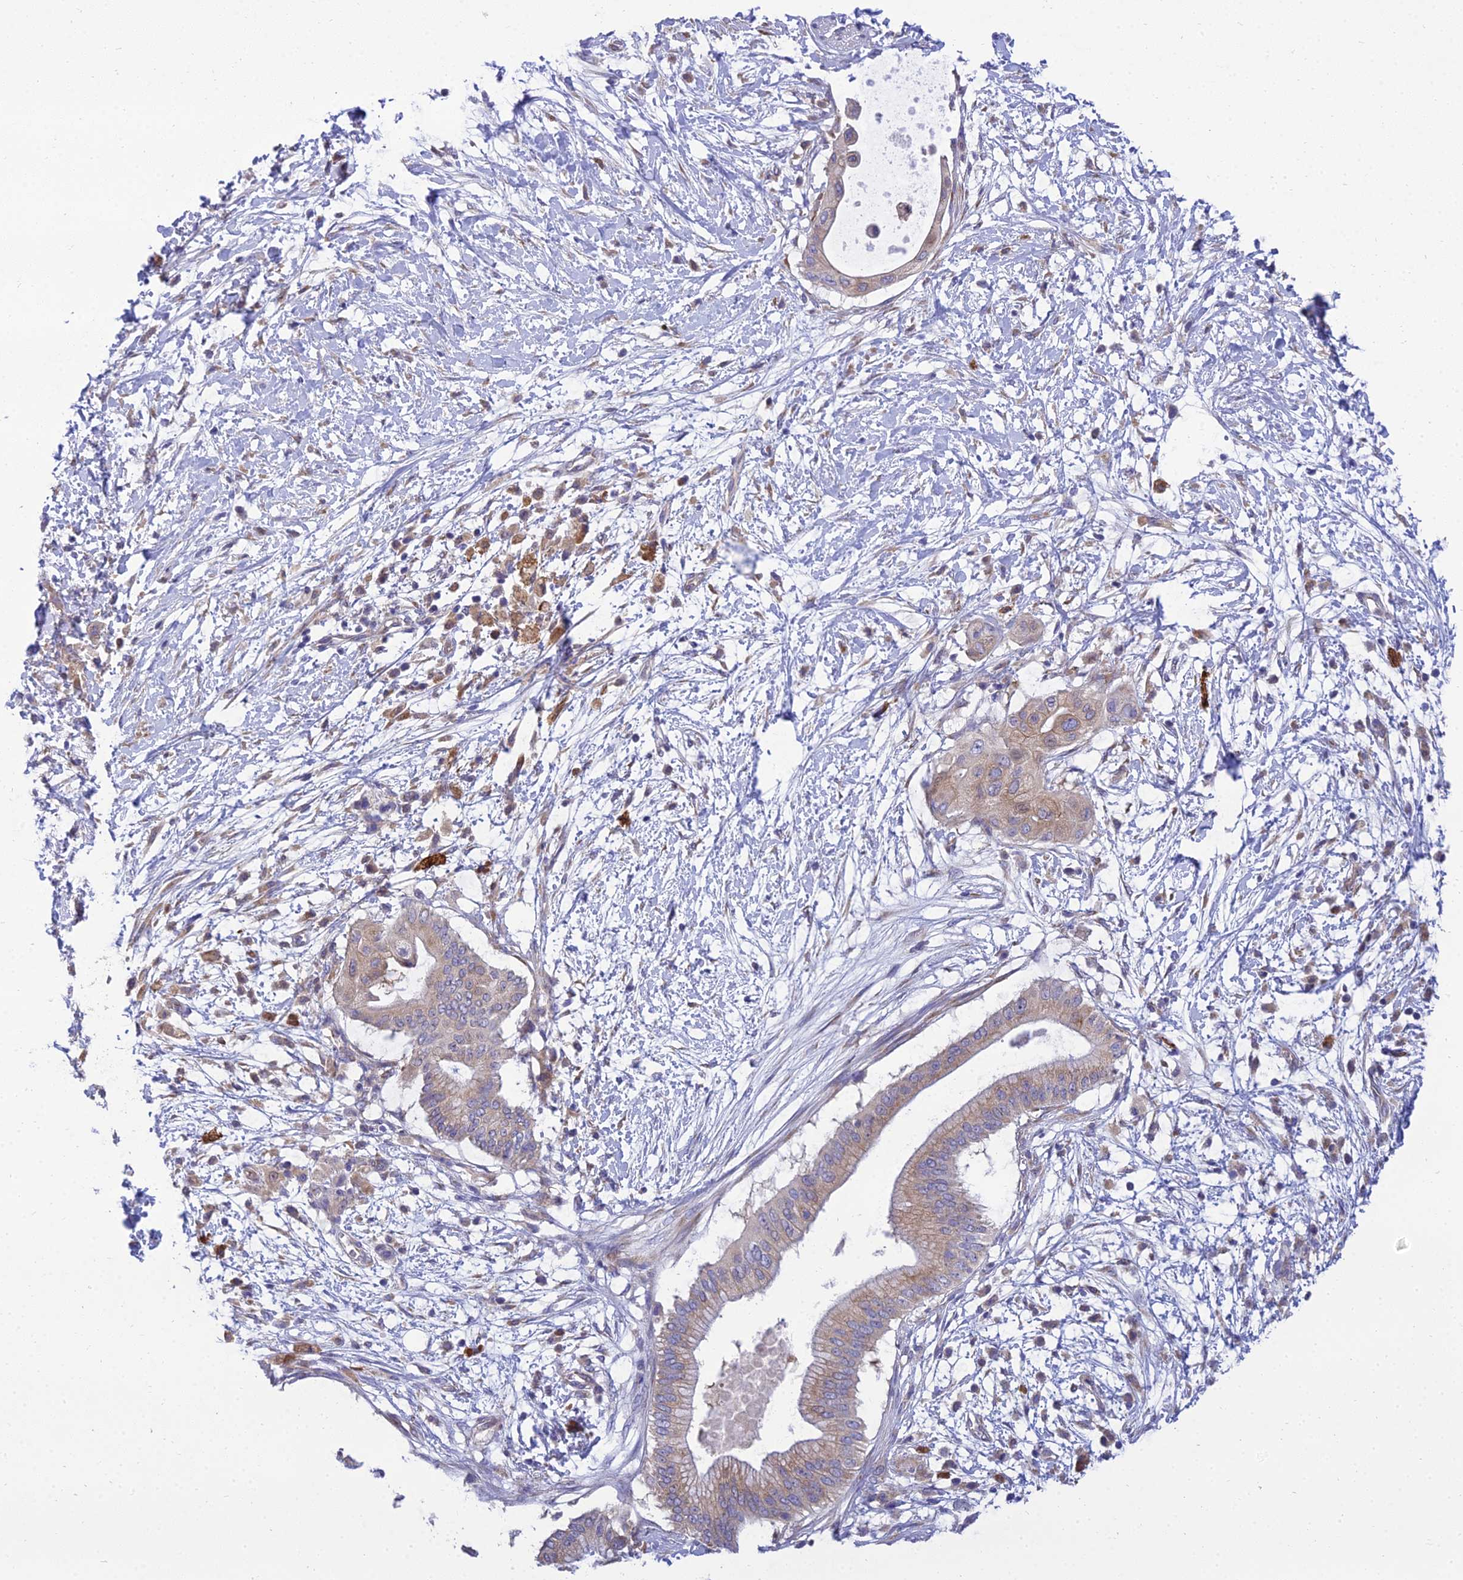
{"staining": {"intensity": "weak", "quantity": "25%-75%", "location": "cytoplasmic/membranous"}, "tissue": "pancreatic cancer", "cell_type": "Tumor cells", "image_type": "cancer", "snomed": [{"axis": "morphology", "description": "Adenocarcinoma, NOS"}, {"axis": "topography", "description": "Pancreas"}], "caption": "High-power microscopy captured an immunohistochemistry histopathology image of pancreatic adenocarcinoma, revealing weak cytoplasmic/membranous staining in approximately 25%-75% of tumor cells.", "gene": "CLCN7", "patient": {"sex": "male", "age": 68}}